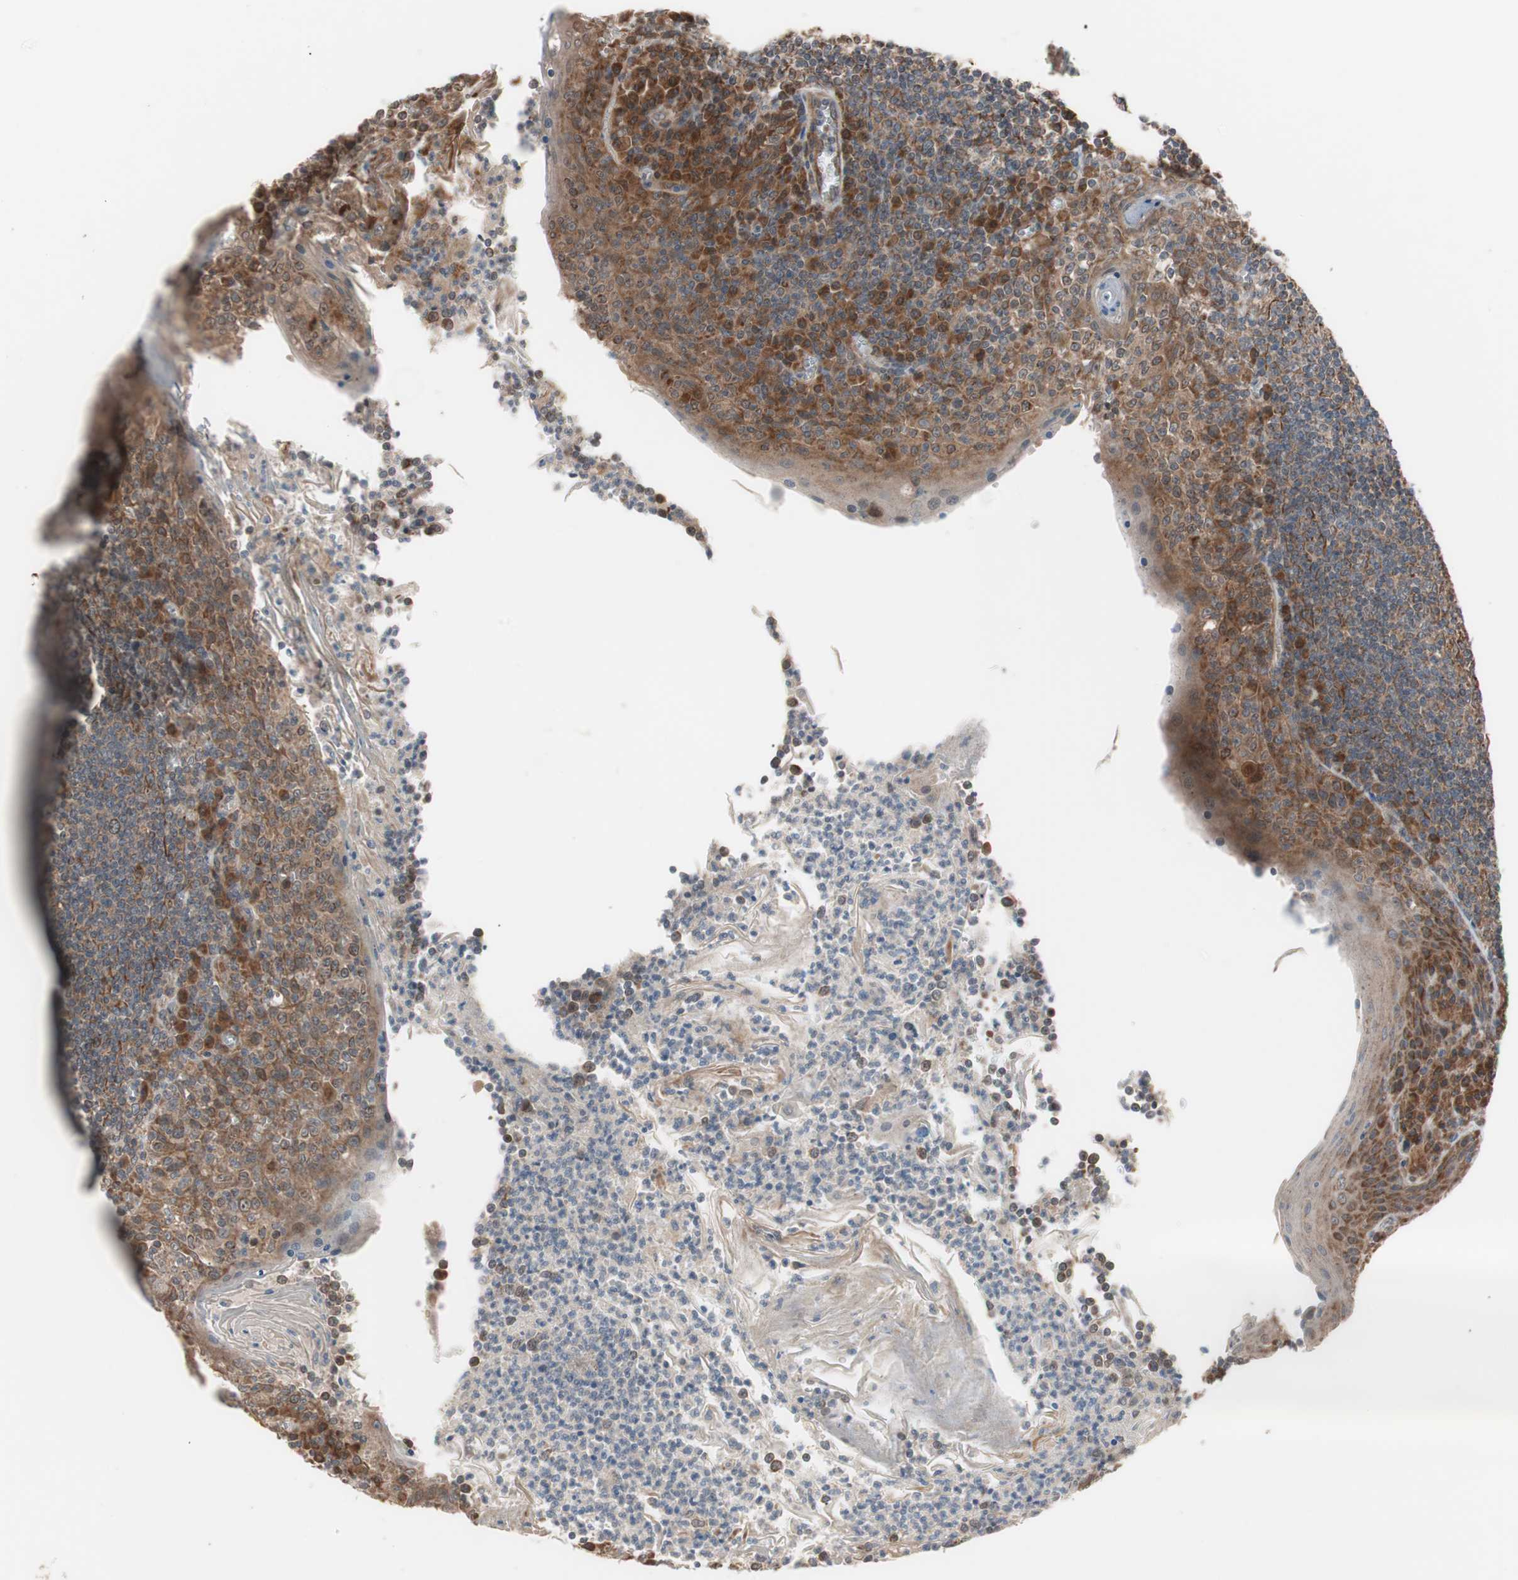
{"staining": {"intensity": "strong", "quantity": ">75%", "location": "cytoplasmic/membranous"}, "tissue": "tonsil", "cell_type": "Germinal center cells", "image_type": "normal", "snomed": [{"axis": "morphology", "description": "Normal tissue, NOS"}, {"axis": "topography", "description": "Tonsil"}], "caption": "Germinal center cells demonstrate high levels of strong cytoplasmic/membranous expression in approximately >75% of cells in normal tonsil. The protein of interest is stained brown, and the nuclei are stained in blue (DAB (3,3'-diaminobenzidine) IHC with brightfield microscopy, high magnification).", "gene": "HMBS", "patient": {"sex": "male", "age": 31}}